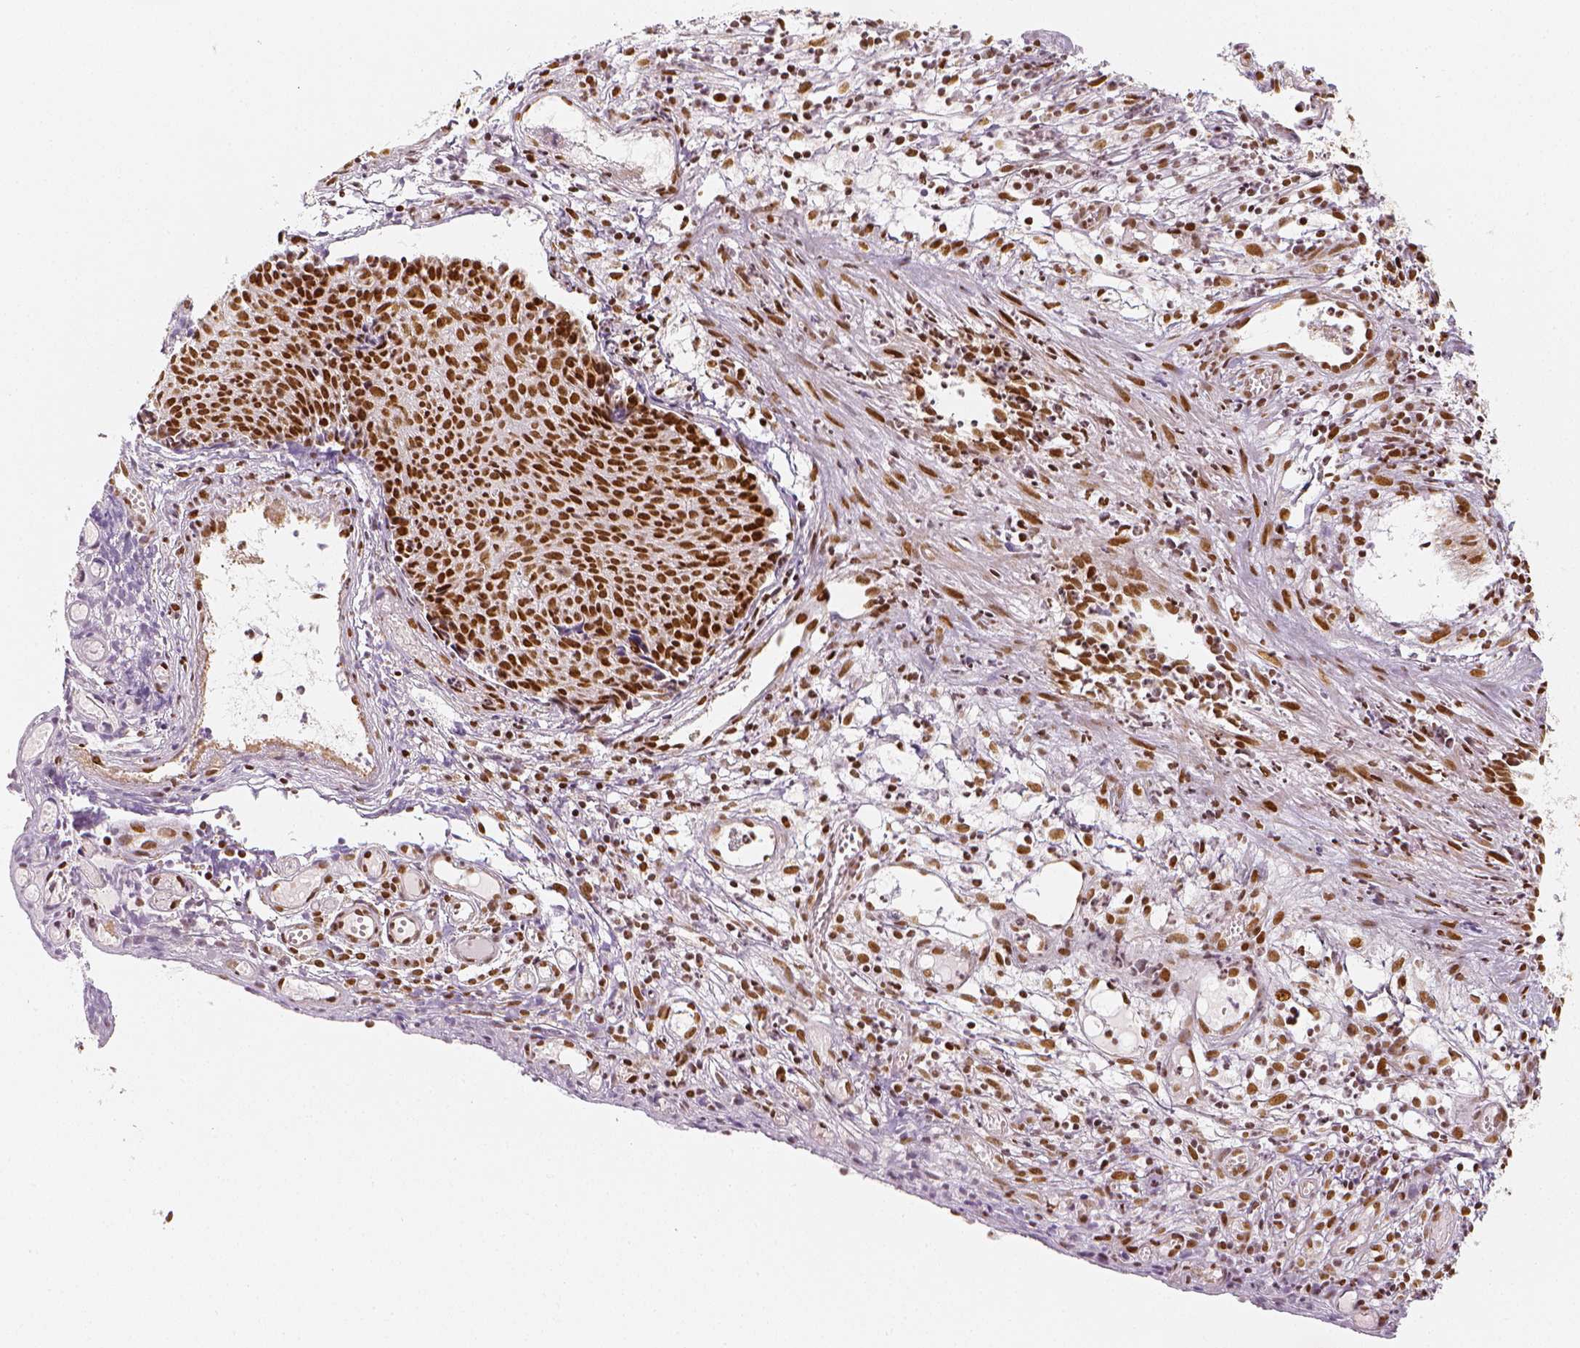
{"staining": {"intensity": "strong", "quantity": ">75%", "location": "nuclear"}, "tissue": "cervical cancer", "cell_type": "Tumor cells", "image_type": "cancer", "snomed": [{"axis": "morphology", "description": "Squamous cell carcinoma, NOS"}, {"axis": "topography", "description": "Cervix"}], "caption": "Human cervical squamous cell carcinoma stained with a protein marker reveals strong staining in tumor cells.", "gene": "KDM5B", "patient": {"sex": "female", "age": 30}}